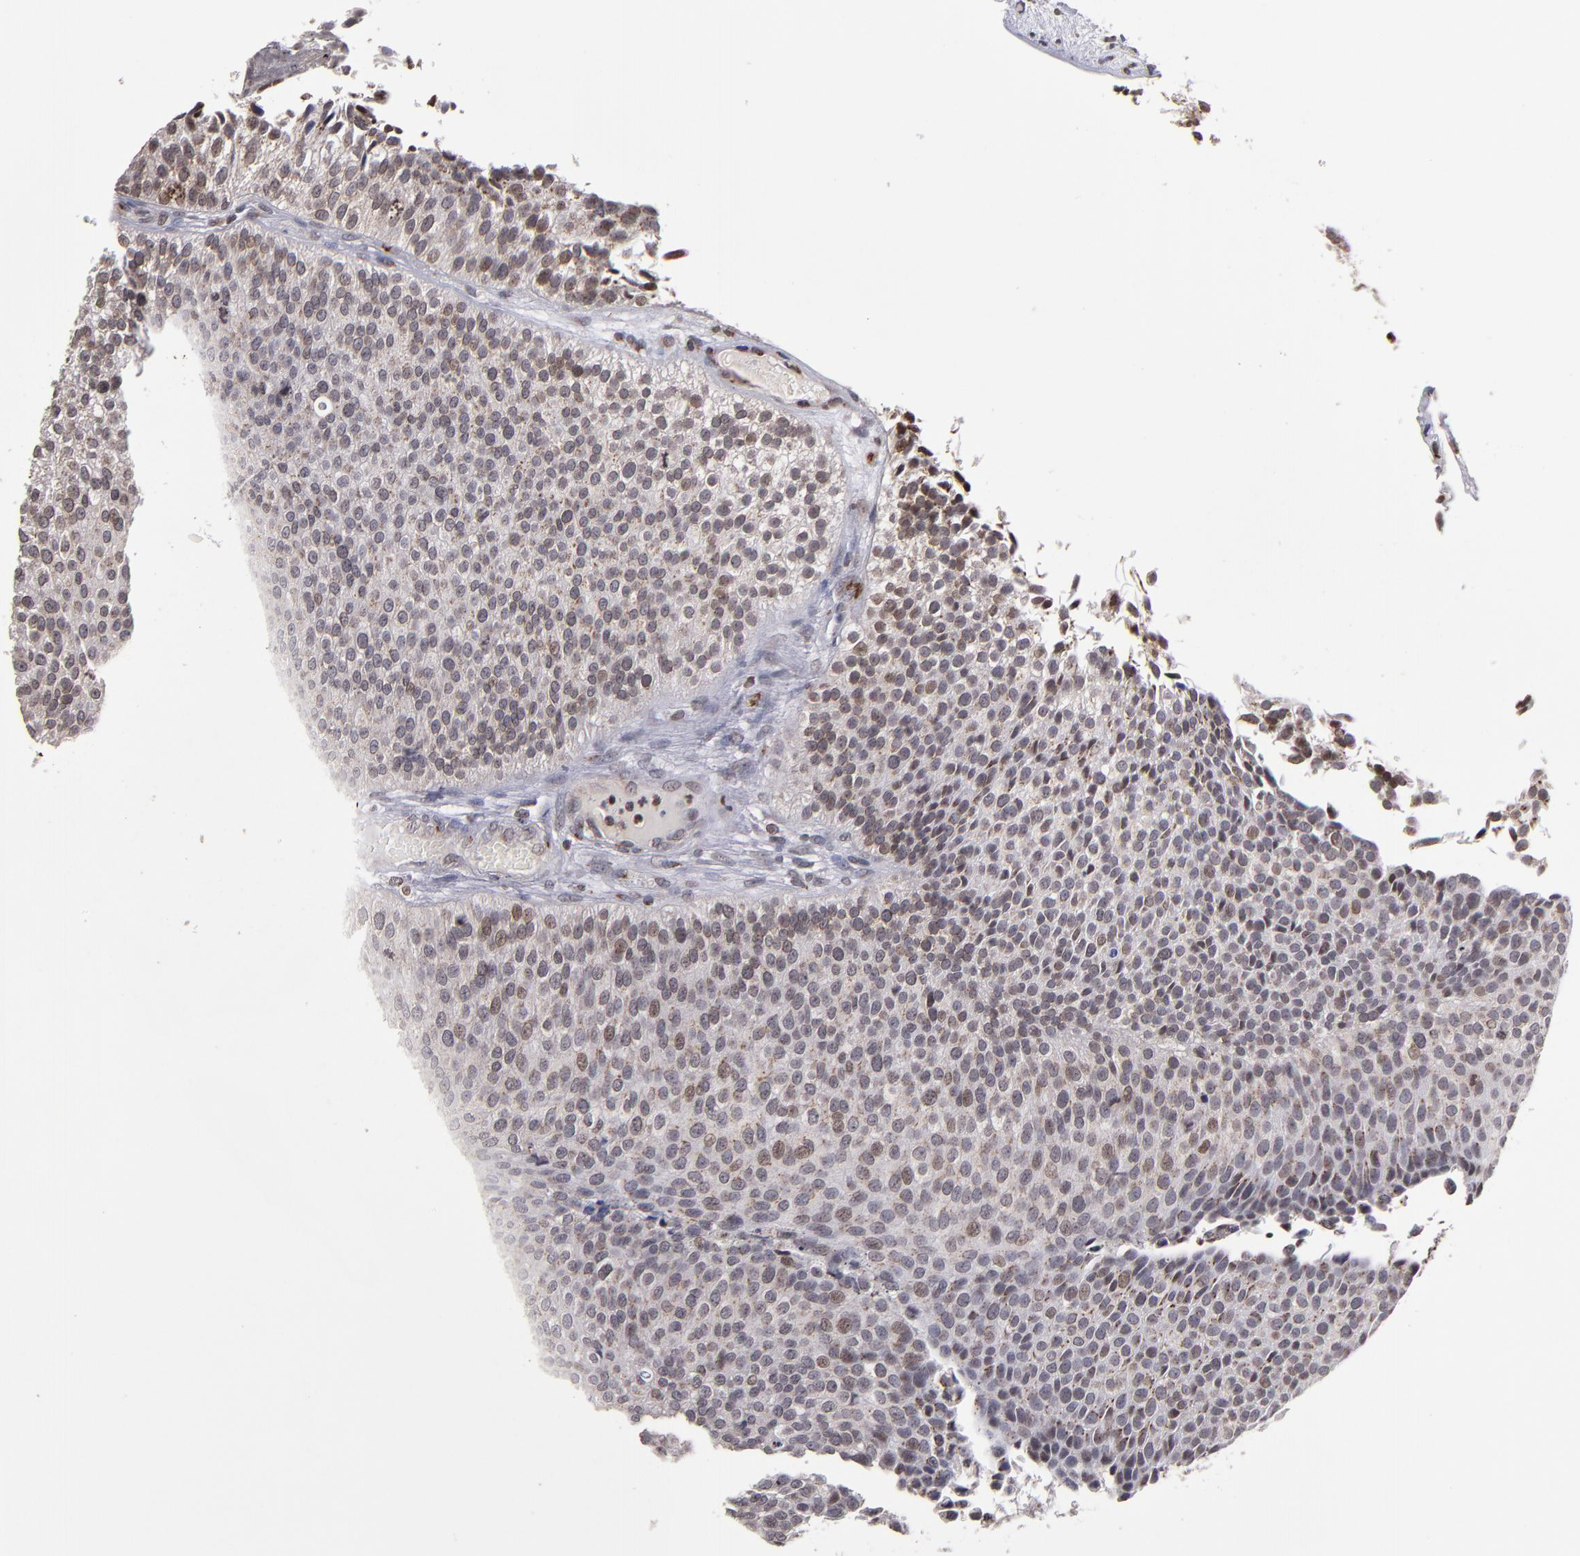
{"staining": {"intensity": "moderate", "quantity": ">75%", "location": "cytoplasmic/membranous,nuclear"}, "tissue": "urothelial cancer", "cell_type": "Tumor cells", "image_type": "cancer", "snomed": [{"axis": "morphology", "description": "Urothelial carcinoma, Low grade"}, {"axis": "topography", "description": "Urinary bladder"}], "caption": "Moderate cytoplasmic/membranous and nuclear expression is seen in about >75% of tumor cells in urothelial cancer.", "gene": "CSDC2", "patient": {"sex": "male", "age": 84}}